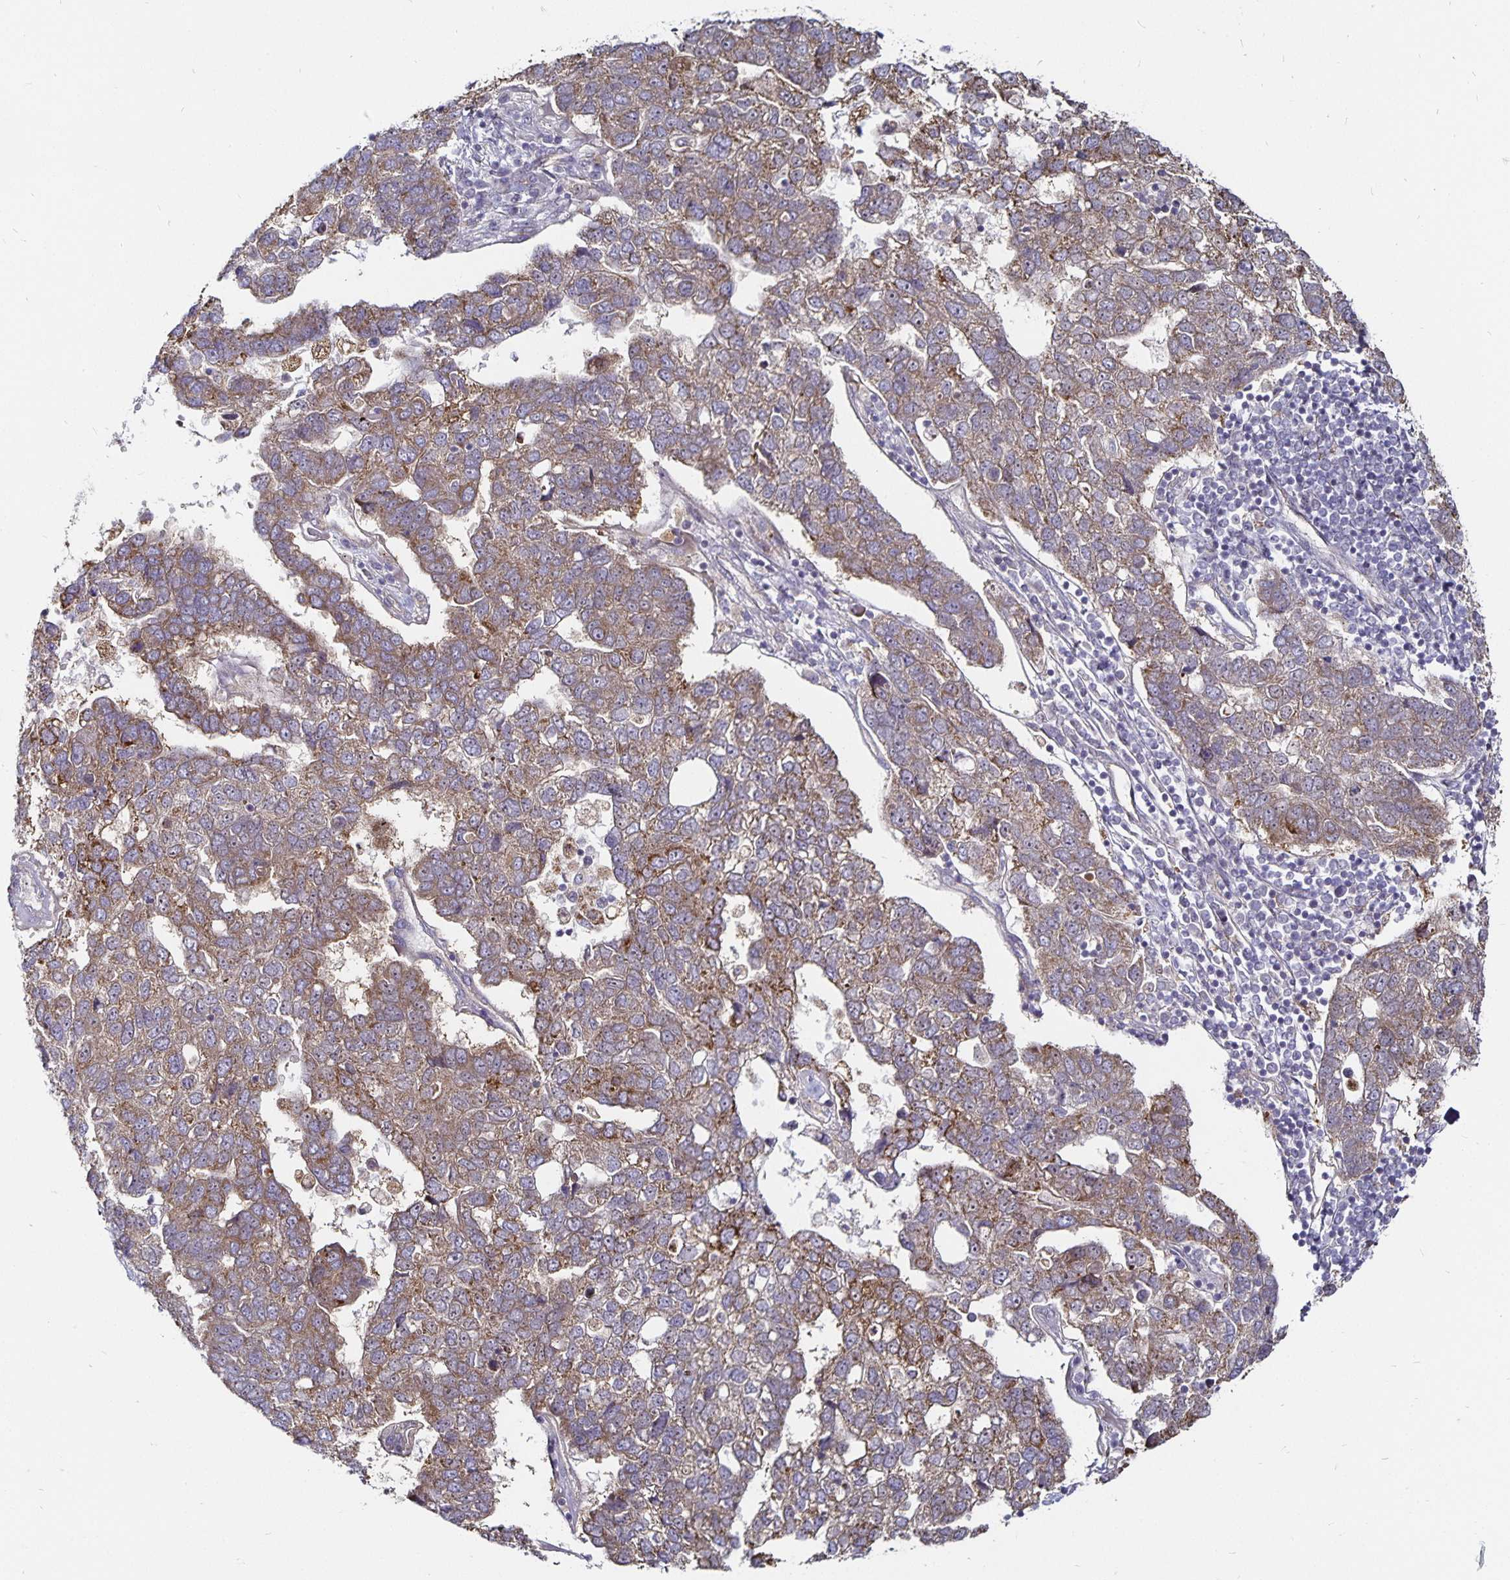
{"staining": {"intensity": "weak", "quantity": "25%-75%", "location": "cytoplasmic/membranous"}, "tissue": "pancreatic cancer", "cell_type": "Tumor cells", "image_type": "cancer", "snomed": [{"axis": "morphology", "description": "Adenocarcinoma, NOS"}, {"axis": "topography", "description": "Pancreas"}], "caption": "Pancreatic cancer (adenocarcinoma) stained for a protein (brown) exhibits weak cytoplasmic/membranous positive staining in approximately 25%-75% of tumor cells.", "gene": "CYP27A1", "patient": {"sex": "female", "age": 61}}